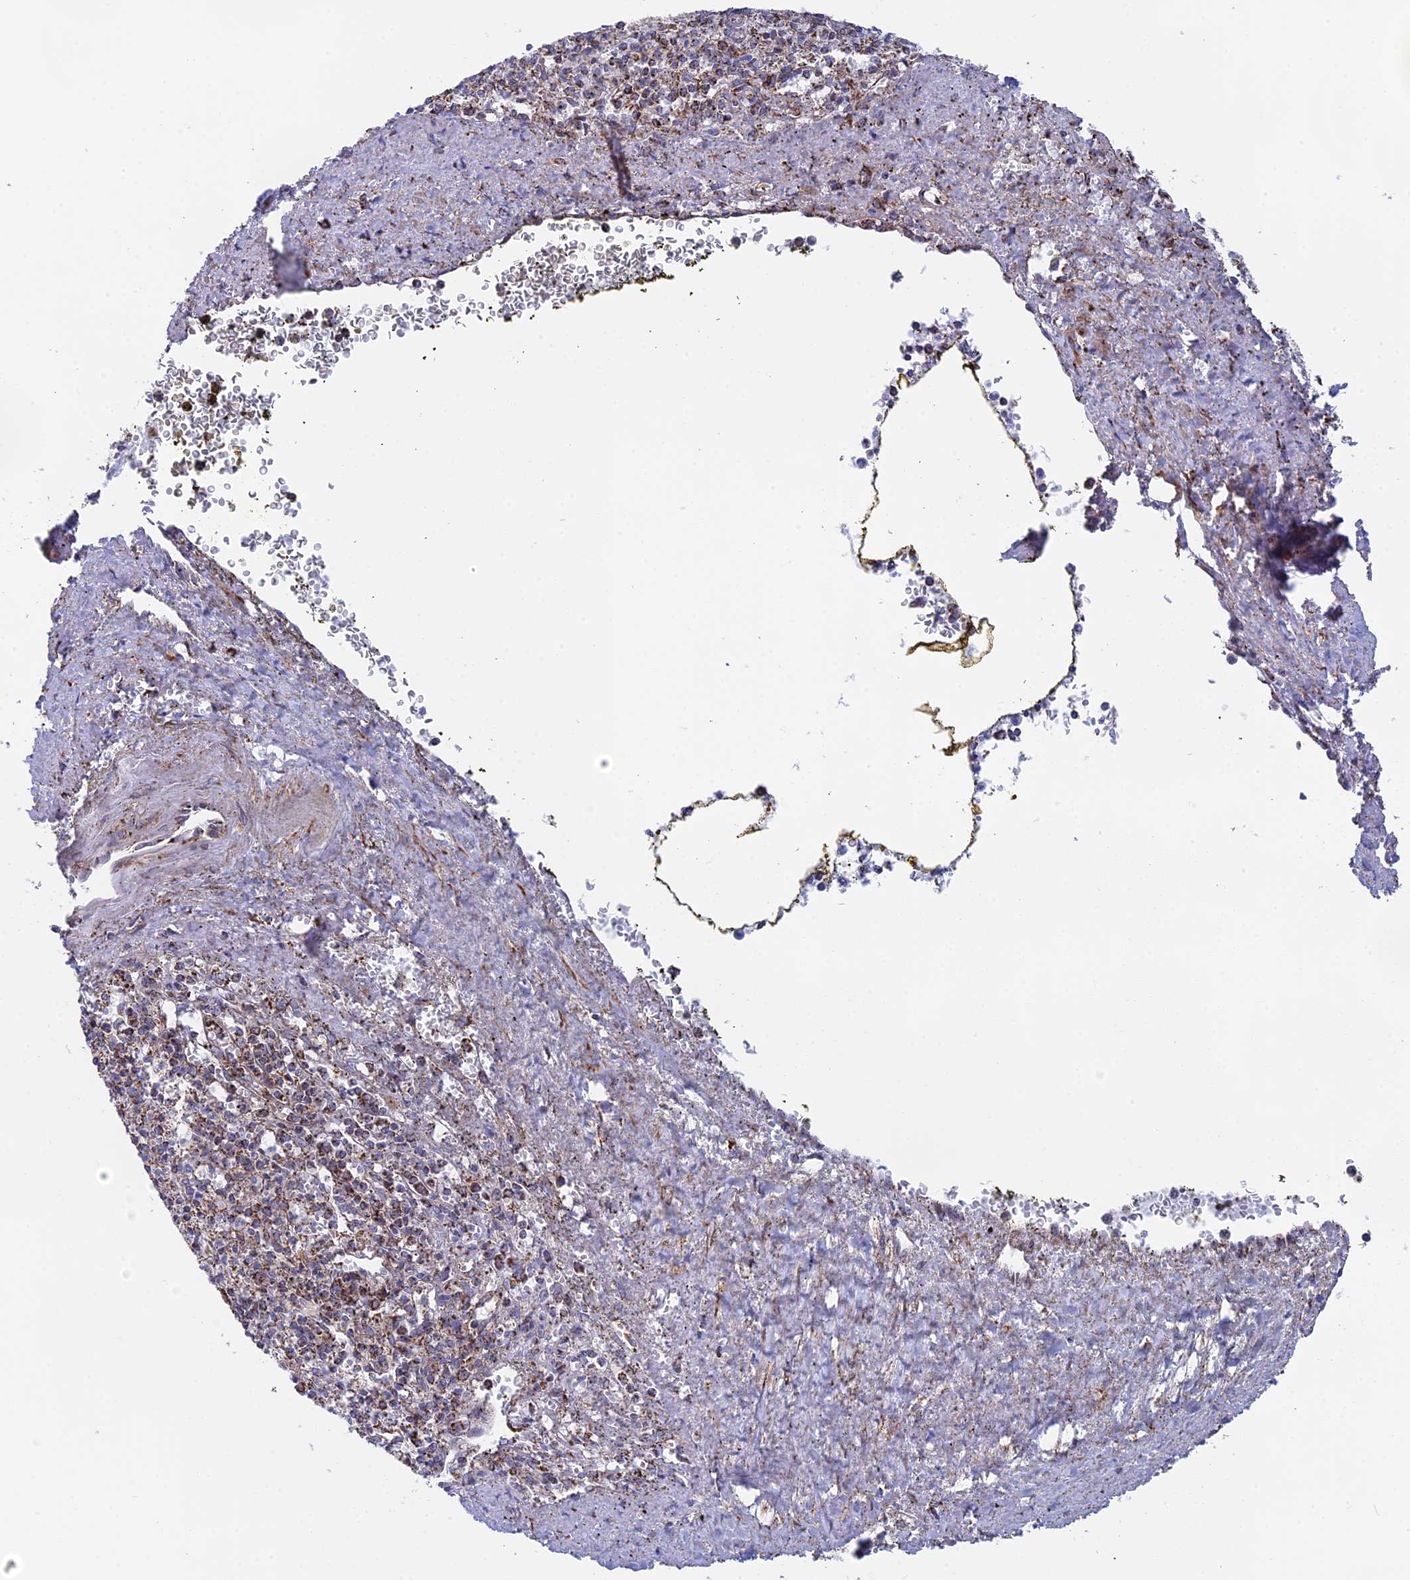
{"staining": {"intensity": "strong", "quantity": "25%-75%", "location": "cytoplasmic/membranous"}, "tissue": "spleen", "cell_type": "Cells in red pulp", "image_type": "normal", "snomed": [{"axis": "morphology", "description": "Normal tissue, NOS"}, {"axis": "topography", "description": "Spleen"}], "caption": "The image reveals staining of normal spleen, revealing strong cytoplasmic/membranous protein positivity (brown color) within cells in red pulp.", "gene": "CDC16", "patient": {"sex": "male", "age": 72}}